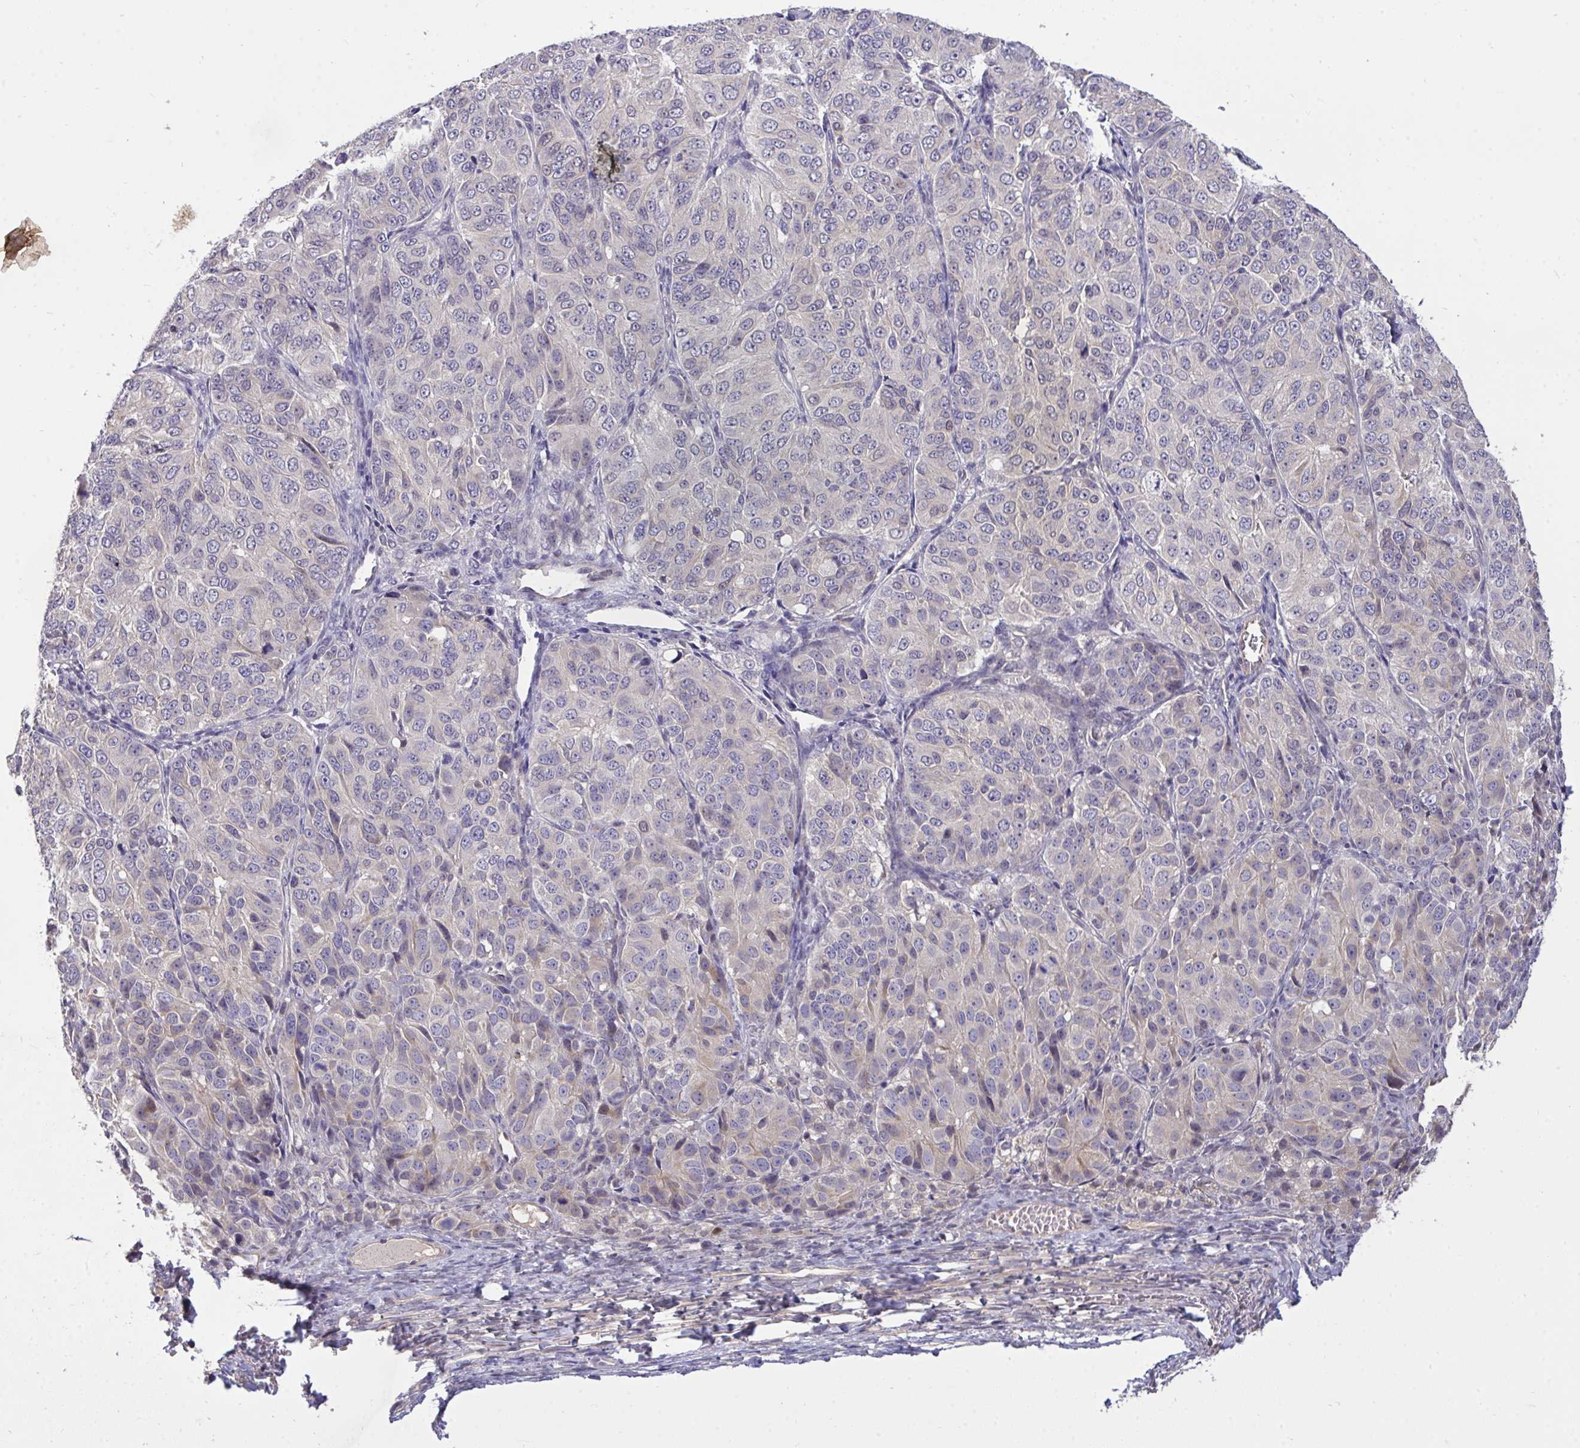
{"staining": {"intensity": "negative", "quantity": "none", "location": "none"}, "tissue": "ovarian cancer", "cell_type": "Tumor cells", "image_type": "cancer", "snomed": [{"axis": "morphology", "description": "Carcinoma, endometroid"}, {"axis": "topography", "description": "Ovary"}], "caption": "Tumor cells show no significant expression in endometroid carcinoma (ovarian).", "gene": "C19orf54", "patient": {"sex": "female", "age": 51}}